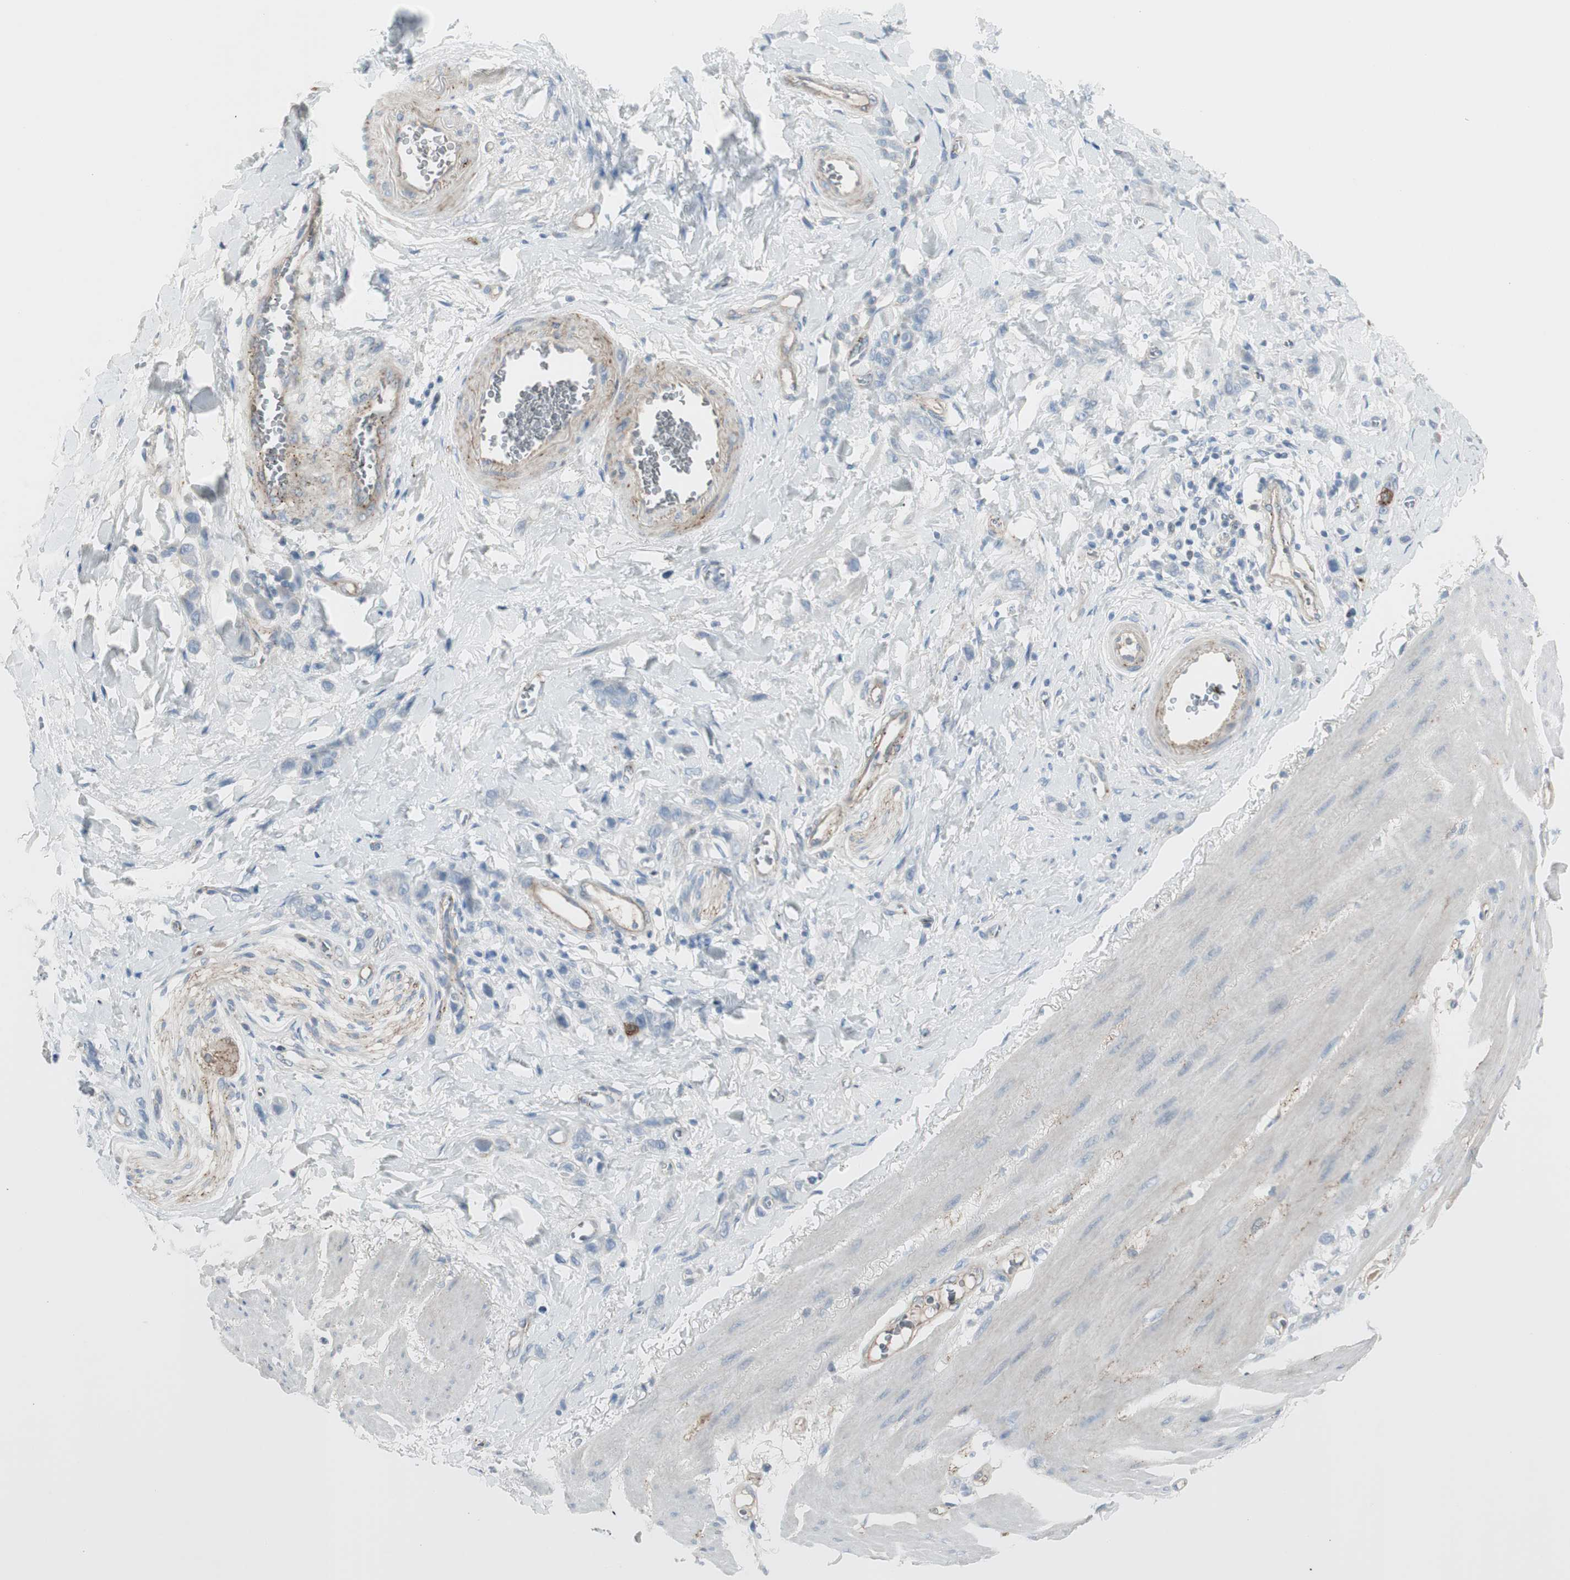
{"staining": {"intensity": "negative", "quantity": "none", "location": "none"}, "tissue": "stomach cancer", "cell_type": "Tumor cells", "image_type": "cancer", "snomed": [{"axis": "morphology", "description": "Adenocarcinoma, NOS"}, {"axis": "topography", "description": "Stomach"}], "caption": "IHC of human stomach cancer exhibits no expression in tumor cells.", "gene": "CACNA2D1", "patient": {"sex": "male", "age": 82}}